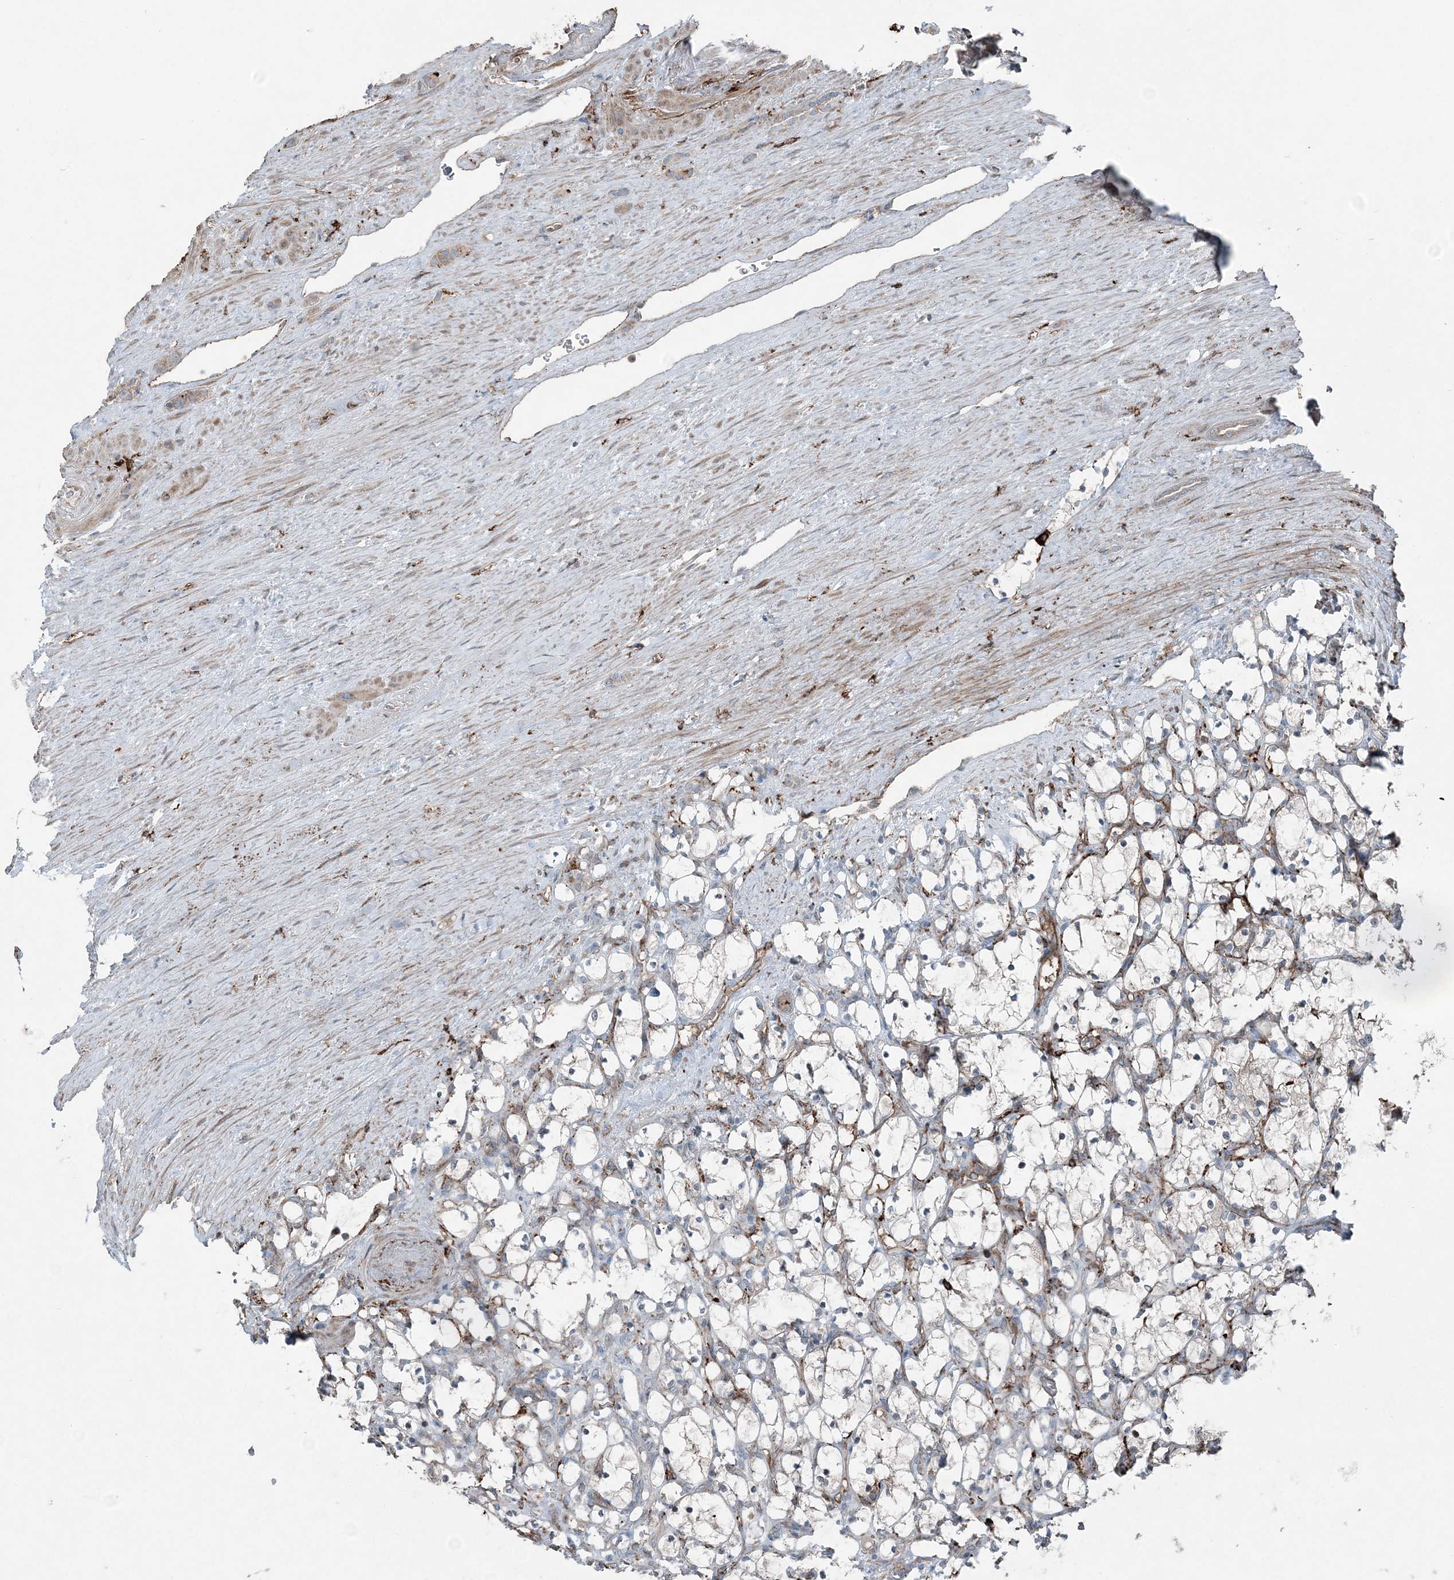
{"staining": {"intensity": "negative", "quantity": "none", "location": "none"}, "tissue": "renal cancer", "cell_type": "Tumor cells", "image_type": "cancer", "snomed": [{"axis": "morphology", "description": "Adenocarcinoma, NOS"}, {"axis": "topography", "description": "Kidney"}], "caption": "The photomicrograph exhibits no significant expression in tumor cells of renal cancer (adenocarcinoma).", "gene": "KY", "patient": {"sex": "female", "age": 69}}